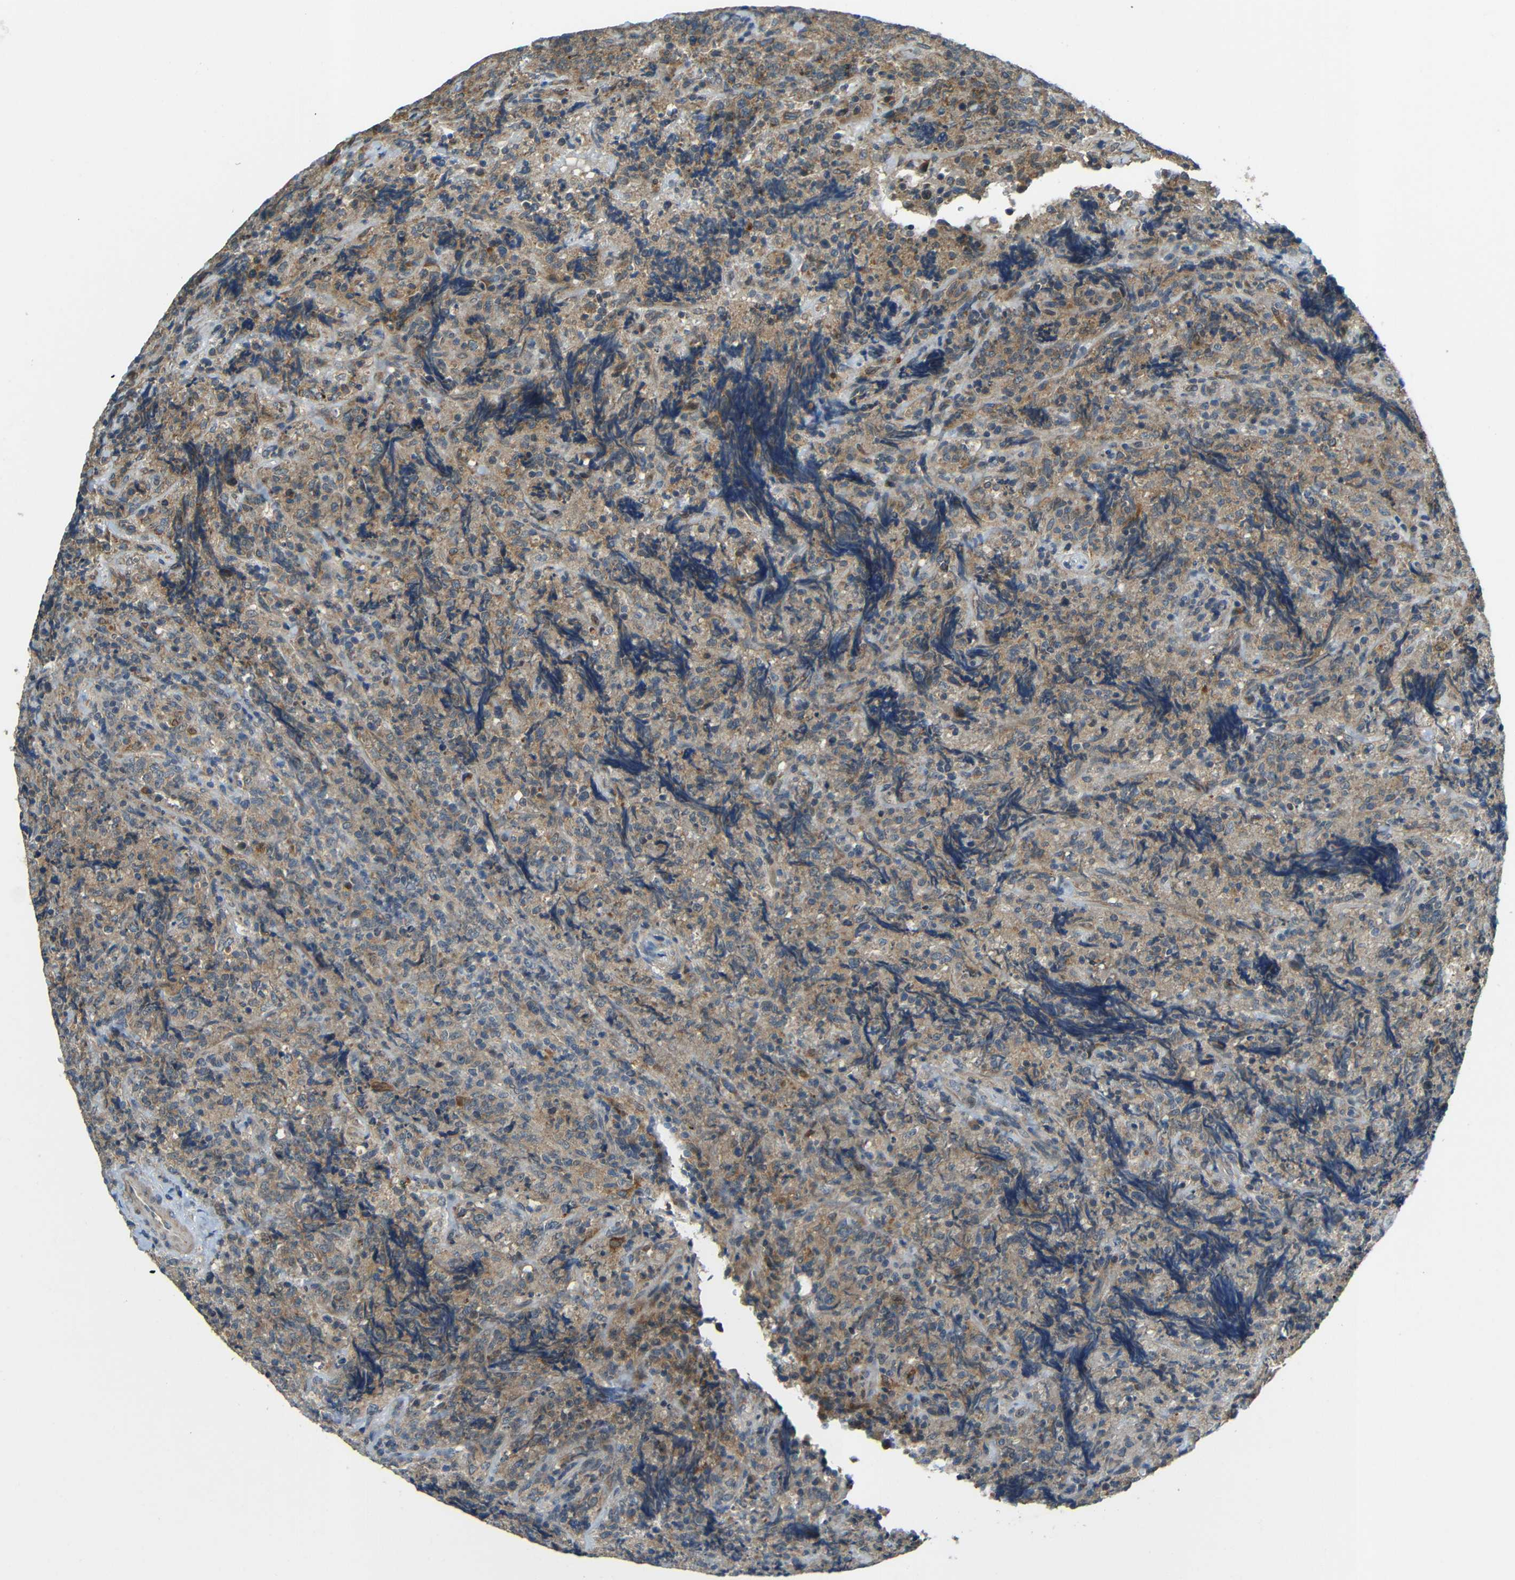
{"staining": {"intensity": "weak", "quantity": ">75%", "location": "cytoplasmic/membranous"}, "tissue": "lymphoma", "cell_type": "Tumor cells", "image_type": "cancer", "snomed": [{"axis": "morphology", "description": "Malignant lymphoma, non-Hodgkin's type, High grade"}, {"axis": "topography", "description": "Tonsil"}], "caption": "Lymphoma stained with DAB (3,3'-diaminobenzidine) immunohistochemistry displays low levels of weak cytoplasmic/membranous positivity in approximately >75% of tumor cells.", "gene": "FNDC3A", "patient": {"sex": "female", "age": 36}}